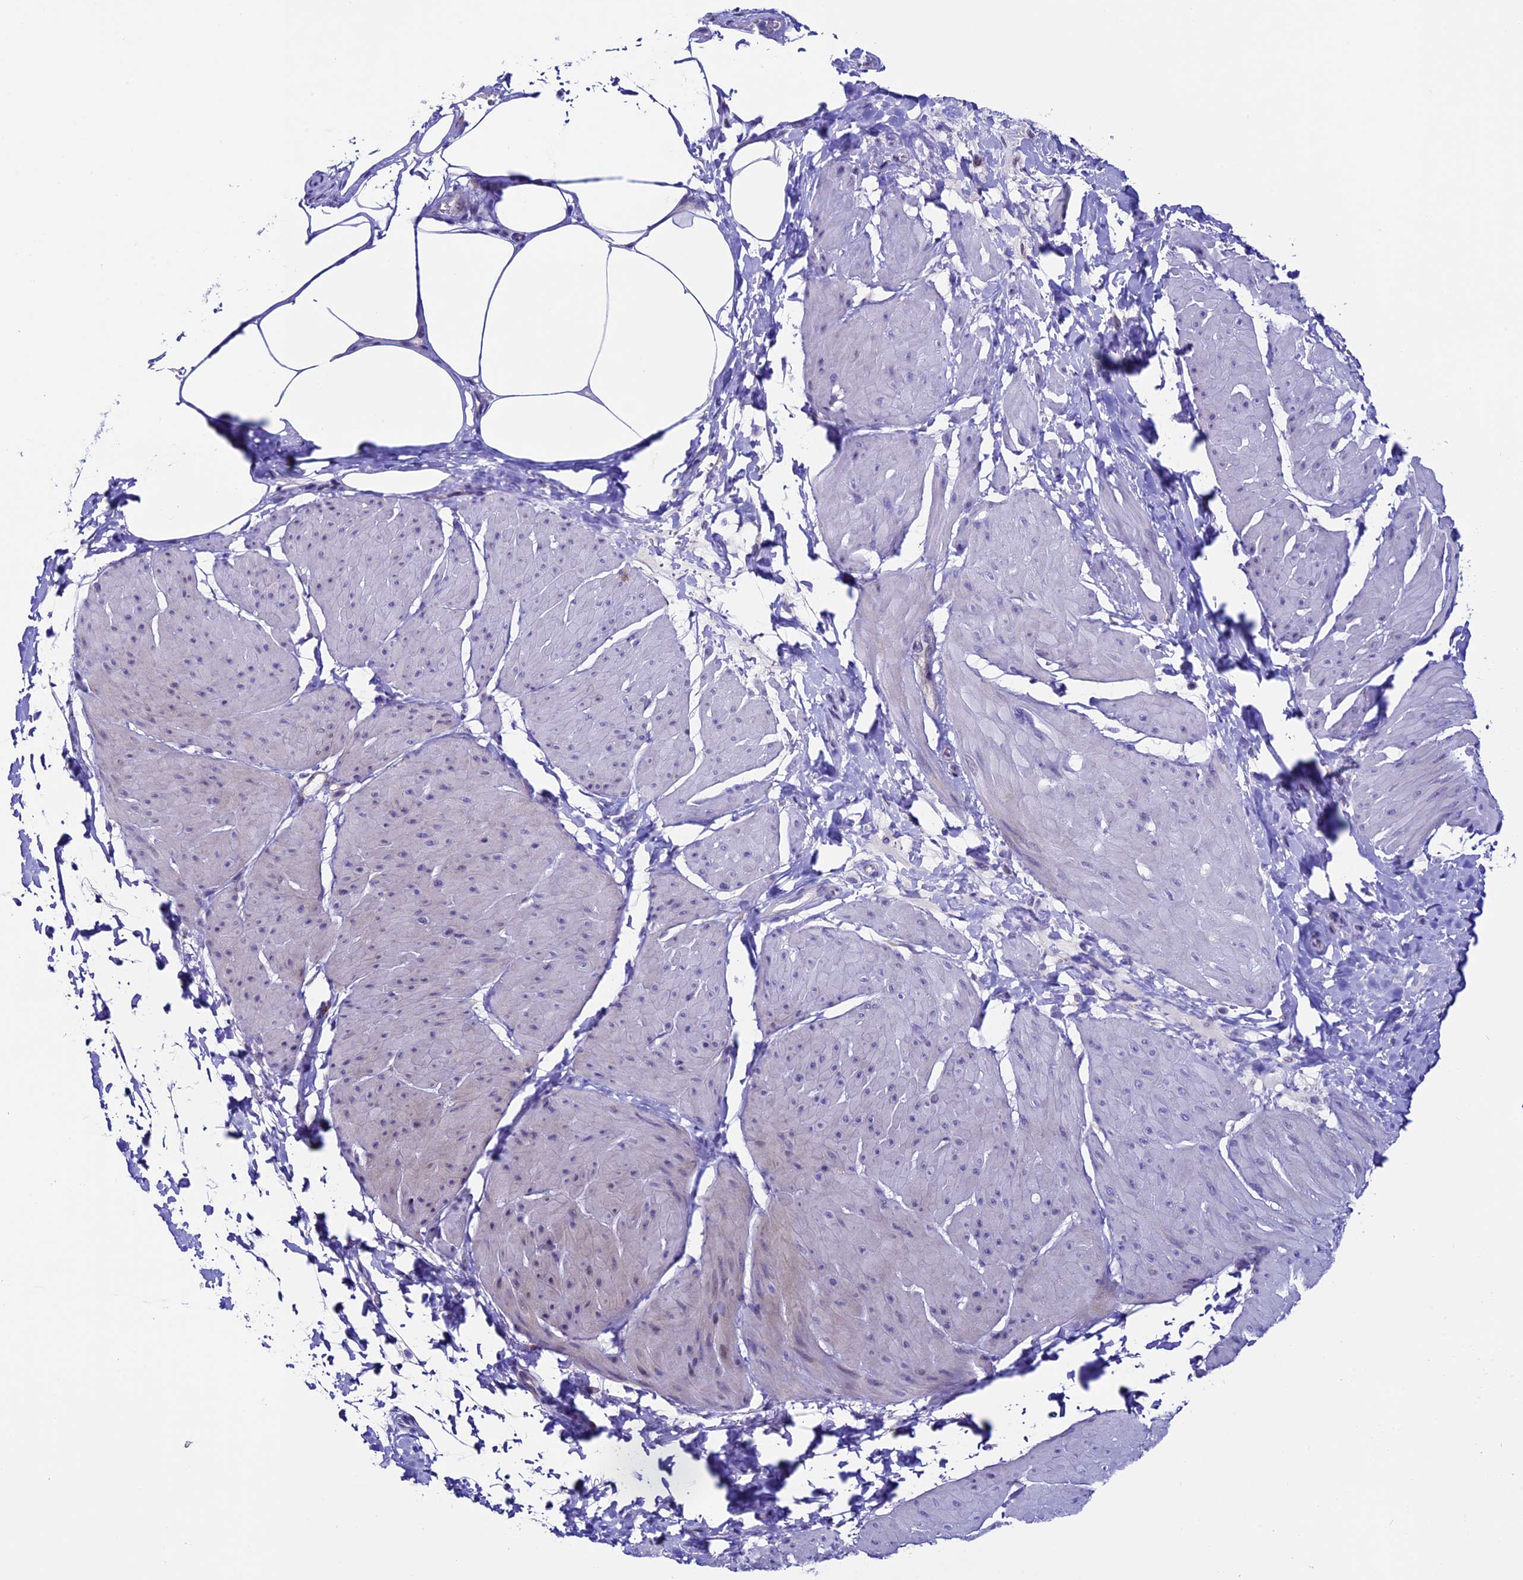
{"staining": {"intensity": "negative", "quantity": "none", "location": "none"}, "tissue": "smooth muscle", "cell_type": "Smooth muscle cells", "image_type": "normal", "snomed": [{"axis": "morphology", "description": "Urothelial carcinoma, High grade"}, {"axis": "topography", "description": "Urinary bladder"}], "caption": "High power microscopy image of an immunohistochemistry image of unremarkable smooth muscle, revealing no significant expression in smooth muscle cells.", "gene": "TMEM171", "patient": {"sex": "male", "age": 46}}